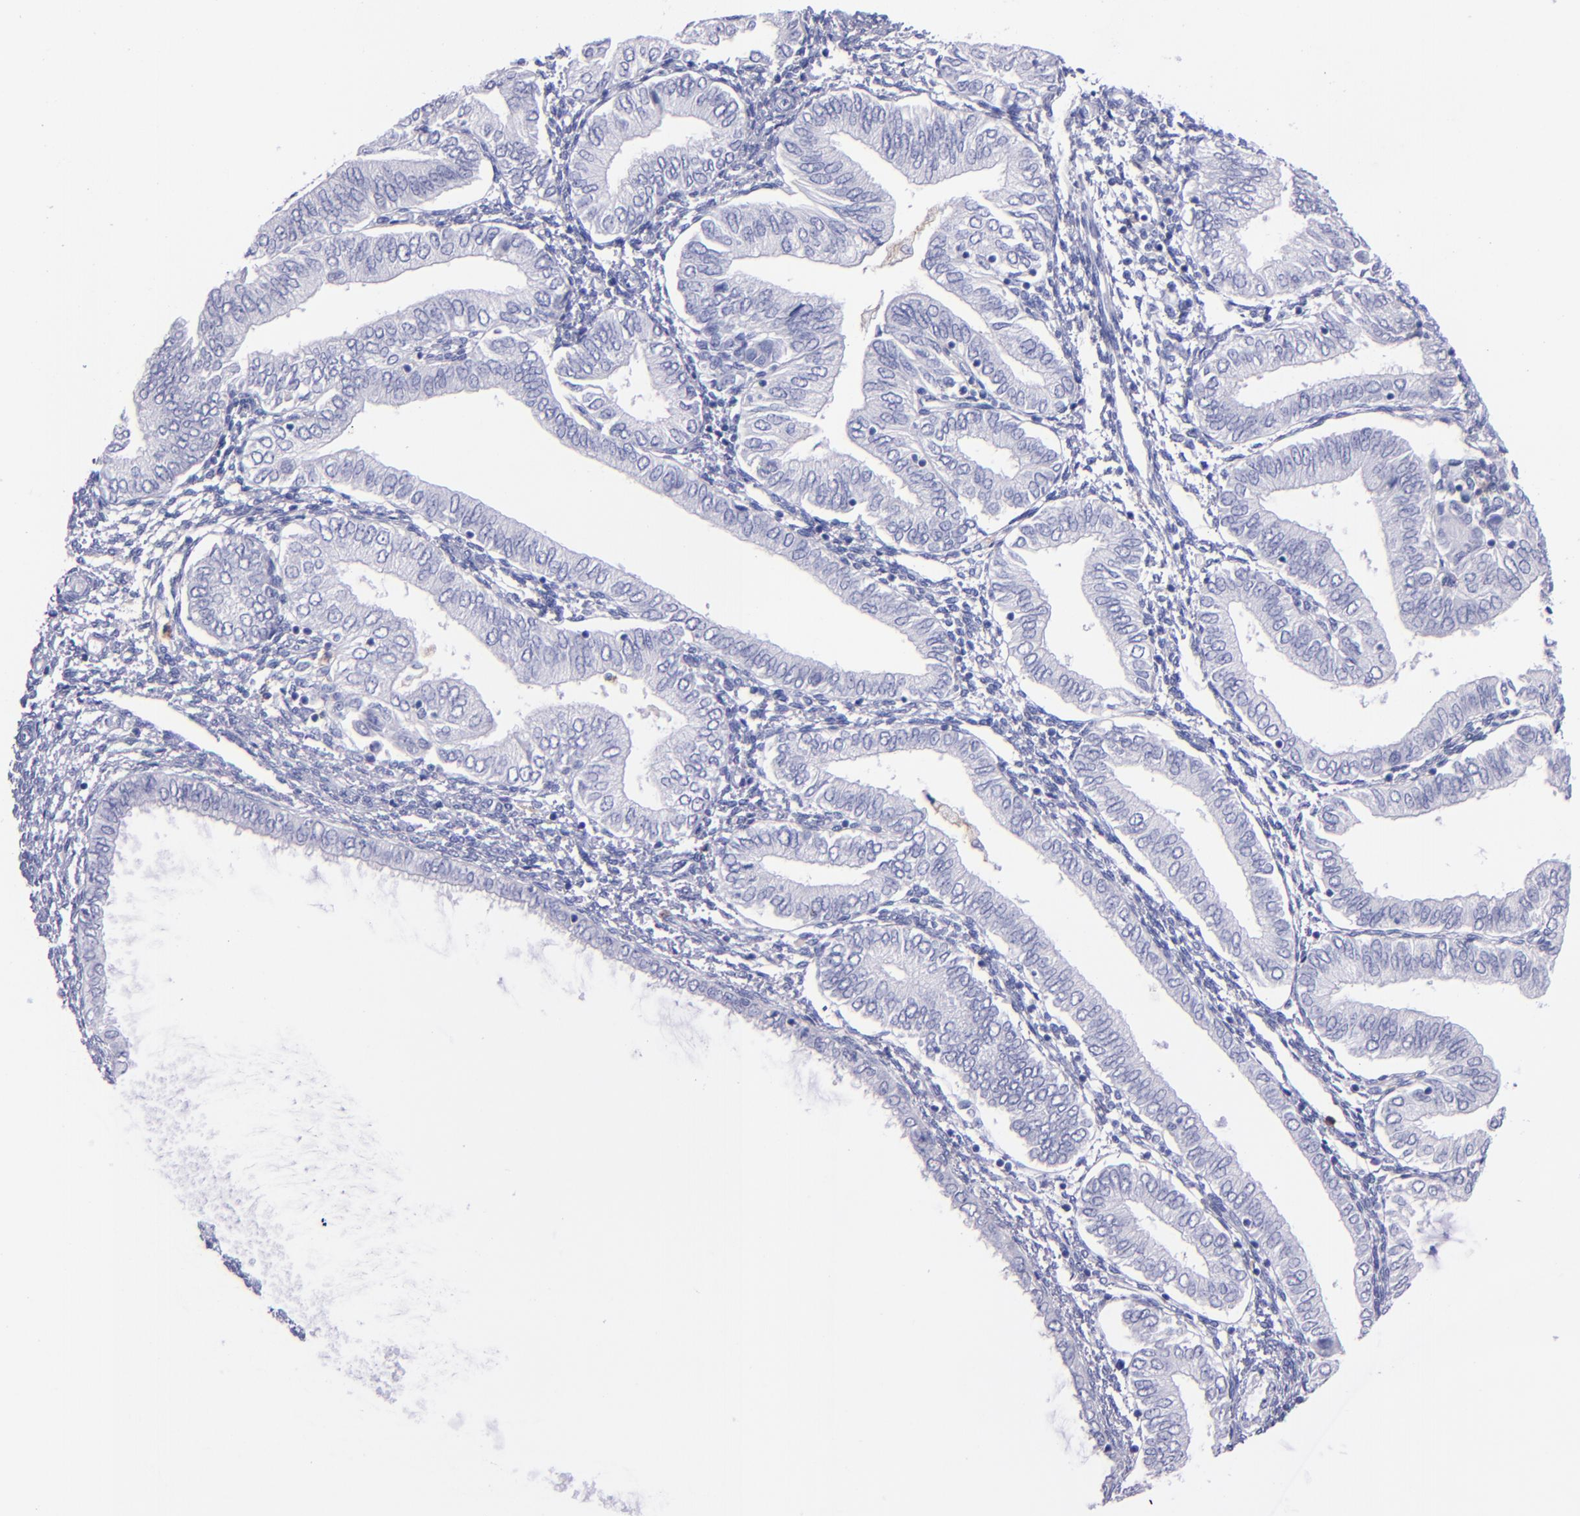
{"staining": {"intensity": "negative", "quantity": "none", "location": "none"}, "tissue": "endometrial cancer", "cell_type": "Tumor cells", "image_type": "cancer", "snomed": [{"axis": "morphology", "description": "Adenocarcinoma, NOS"}, {"axis": "topography", "description": "Endometrium"}], "caption": "Histopathology image shows no significant protein staining in tumor cells of endometrial cancer.", "gene": "CR1", "patient": {"sex": "female", "age": 51}}